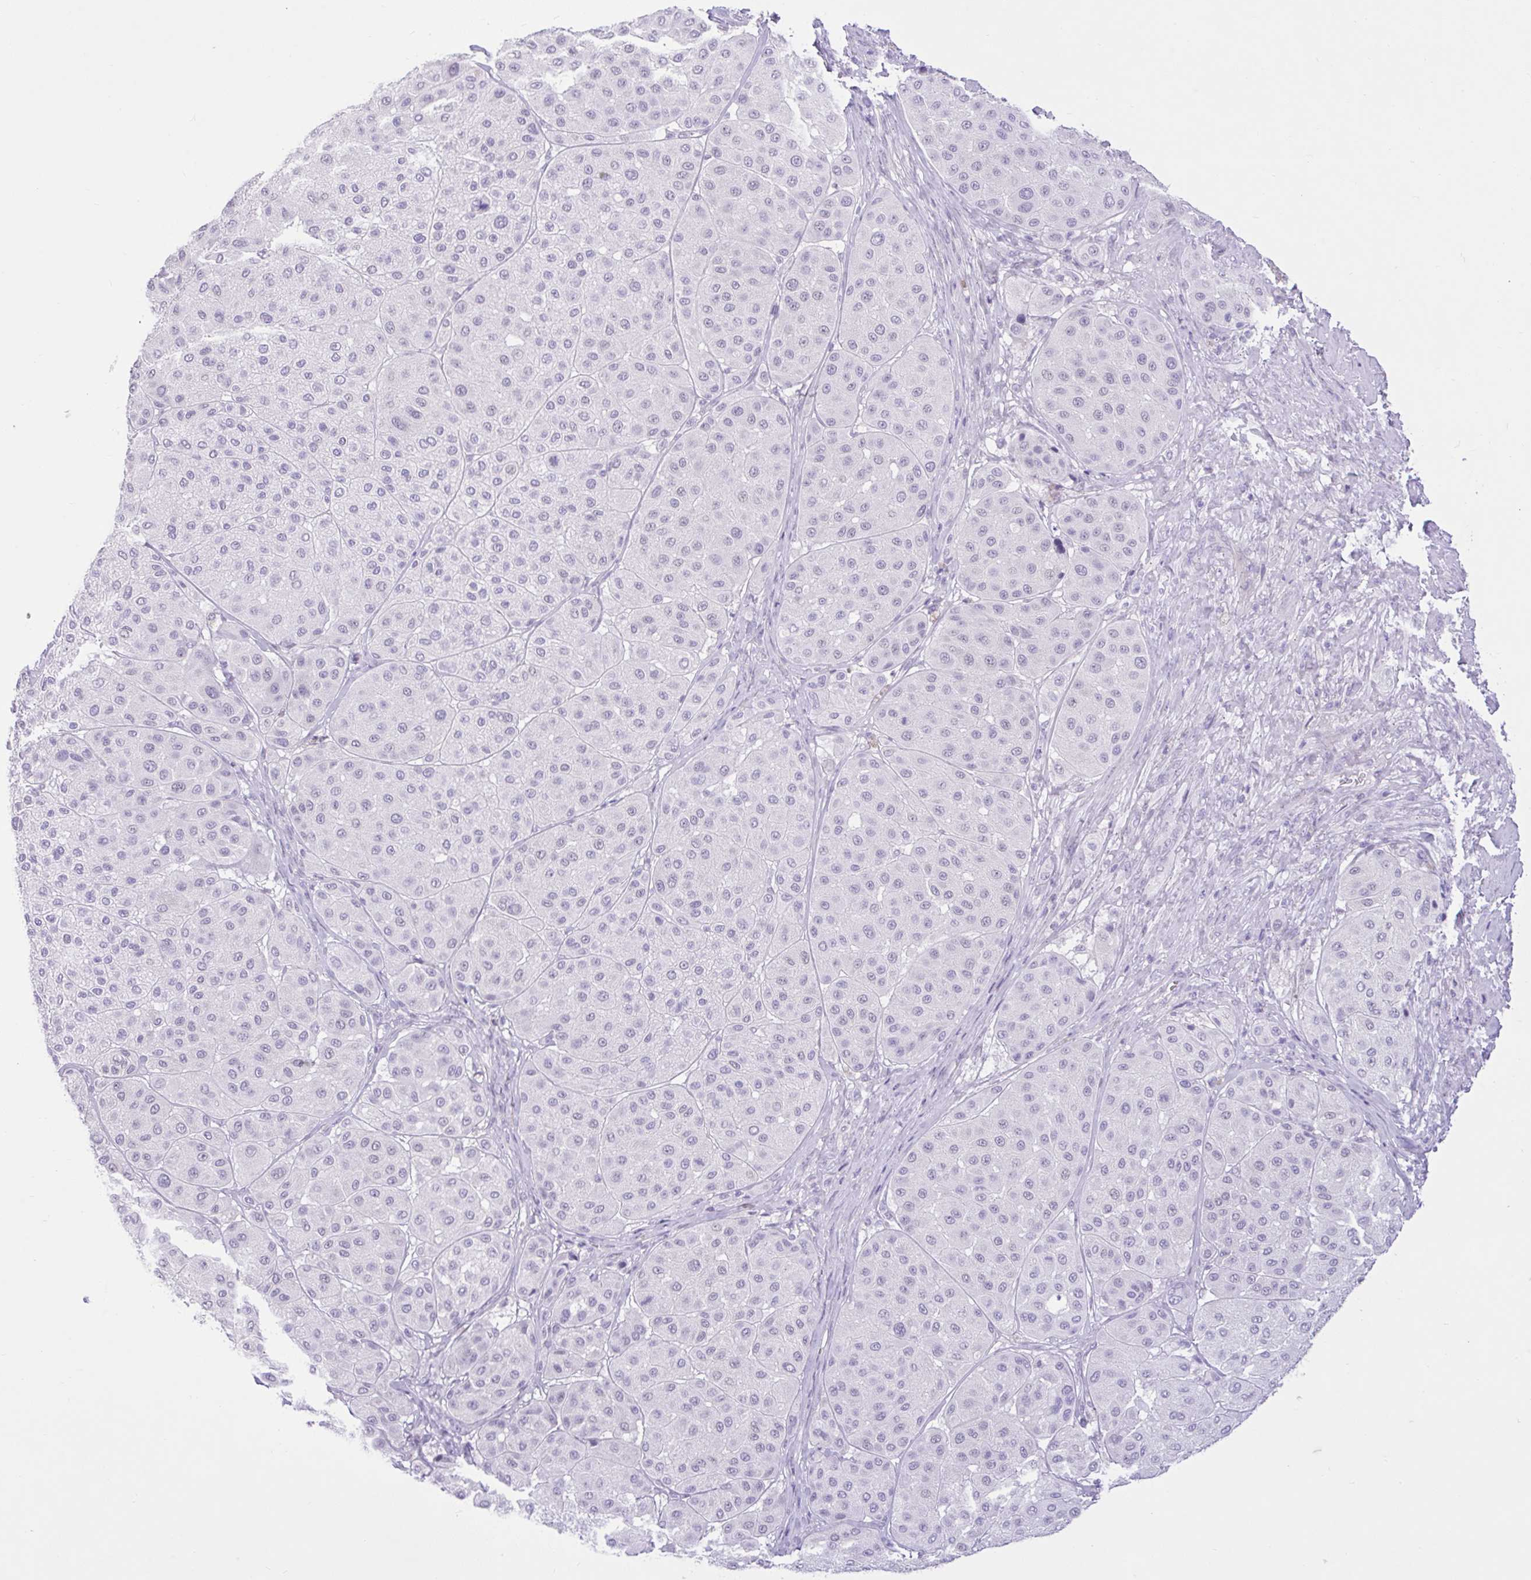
{"staining": {"intensity": "negative", "quantity": "none", "location": "none"}, "tissue": "melanoma", "cell_type": "Tumor cells", "image_type": "cancer", "snomed": [{"axis": "morphology", "description": "Malignant melanoma, Metastatic site"}, {"axis": "topography", "description": "Smooth muscle"}], "caption": "The immunohistochemistry histopathology image has no significant expression in tumor cells of melanoma tissue.", "gene": "REEP1", "patient": {"sex": "male", "age": 41}}